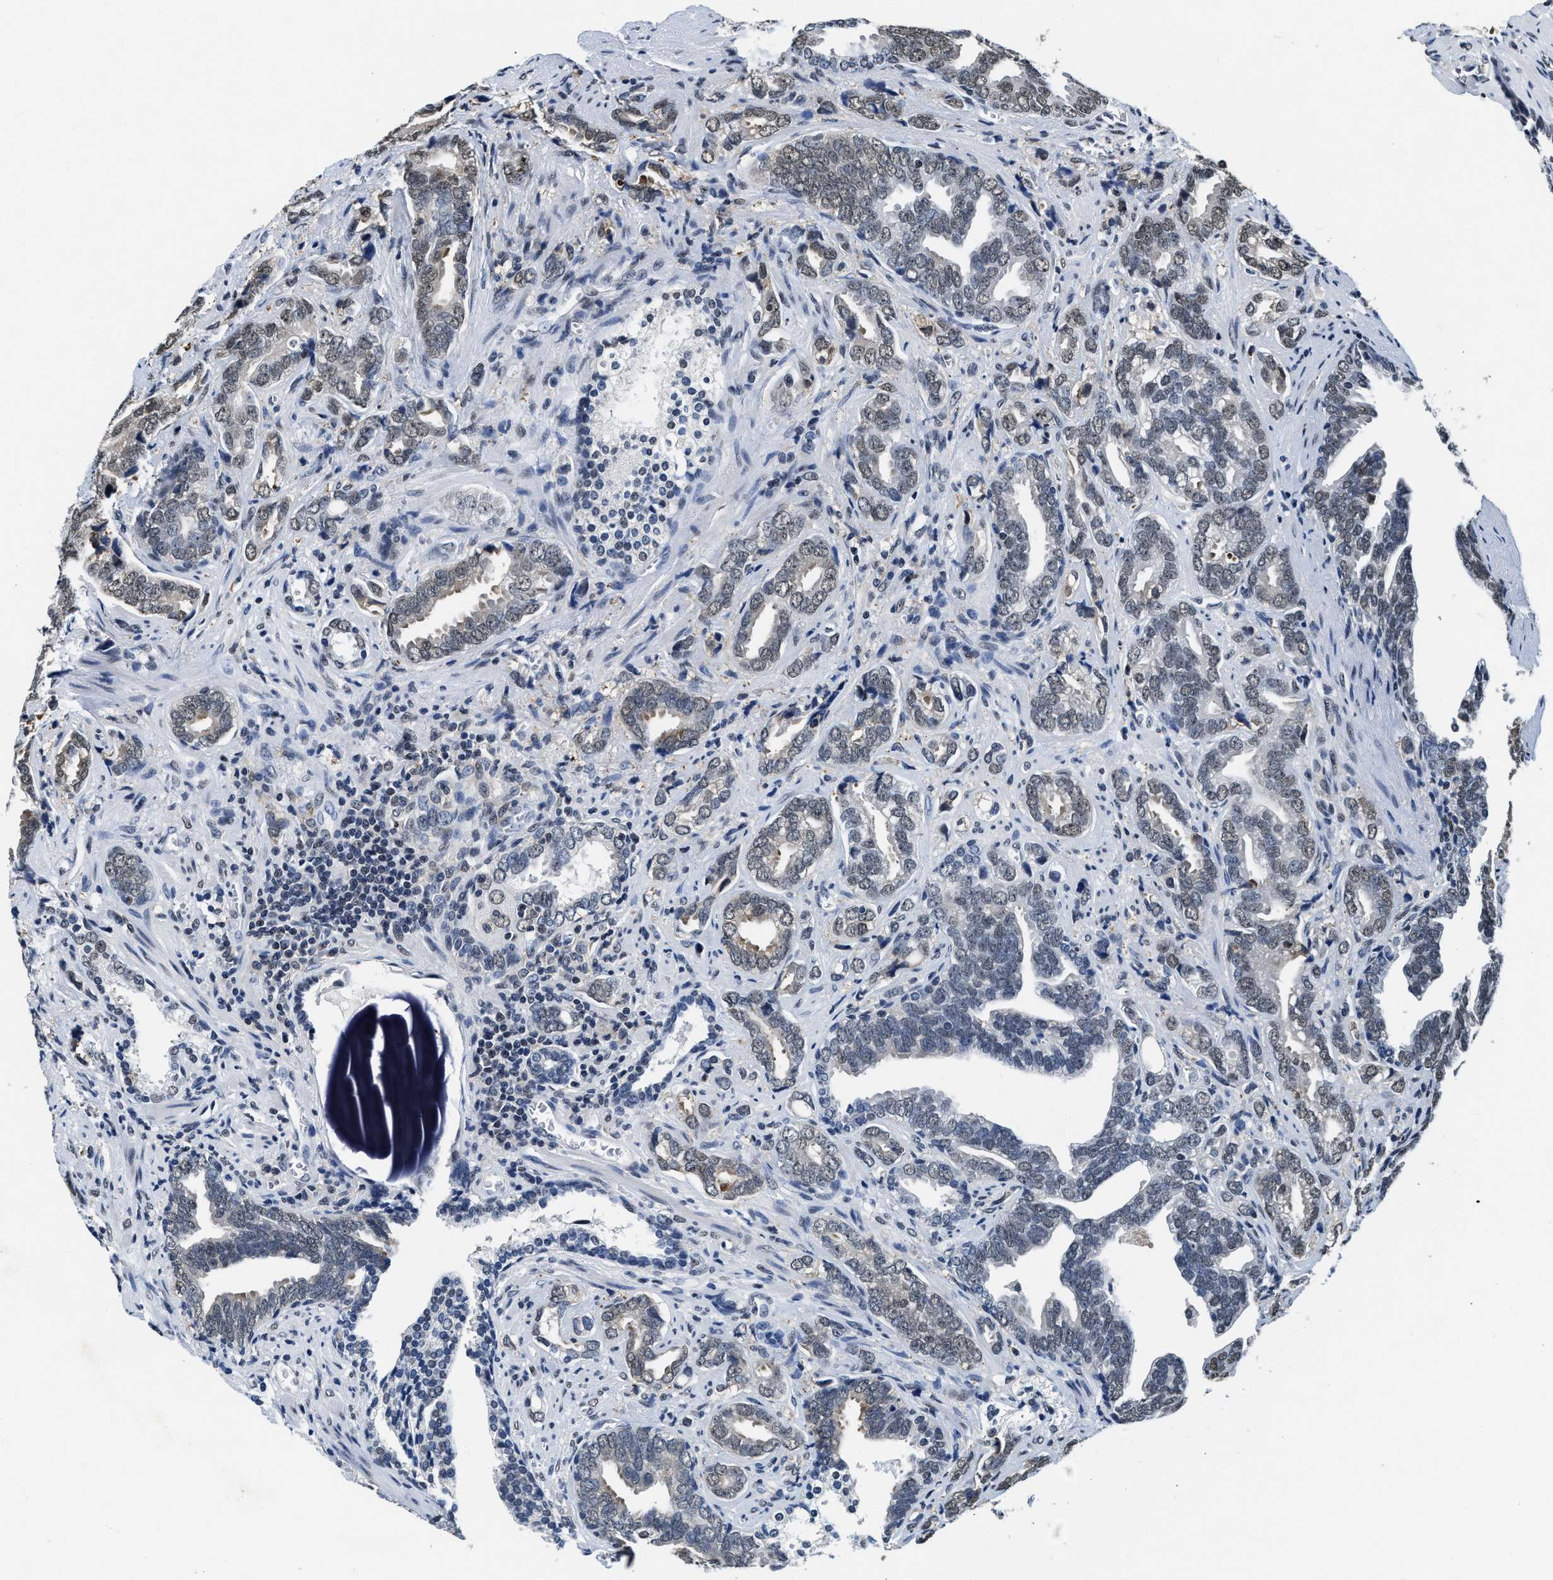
{"staining": {"intensity": "weak", "quantity": "<25%", "location": "cytoplasmic/membranous,nuclear"}, "tissue": "prostate cancer", "cell_type": "Tumor cells", "image_type": "cancer", "snomed": [{"axis": "morphology", "description": "Adenocarcinoma, Medium grade"}, {"axis": "topography", "description": "Prostate"}], "caption": "The photomicrograph exhibits no staining of tumor cells in prostate cancer.", "gene": "SUPT16H", "patient": {"sex": "male", "age": 67}}